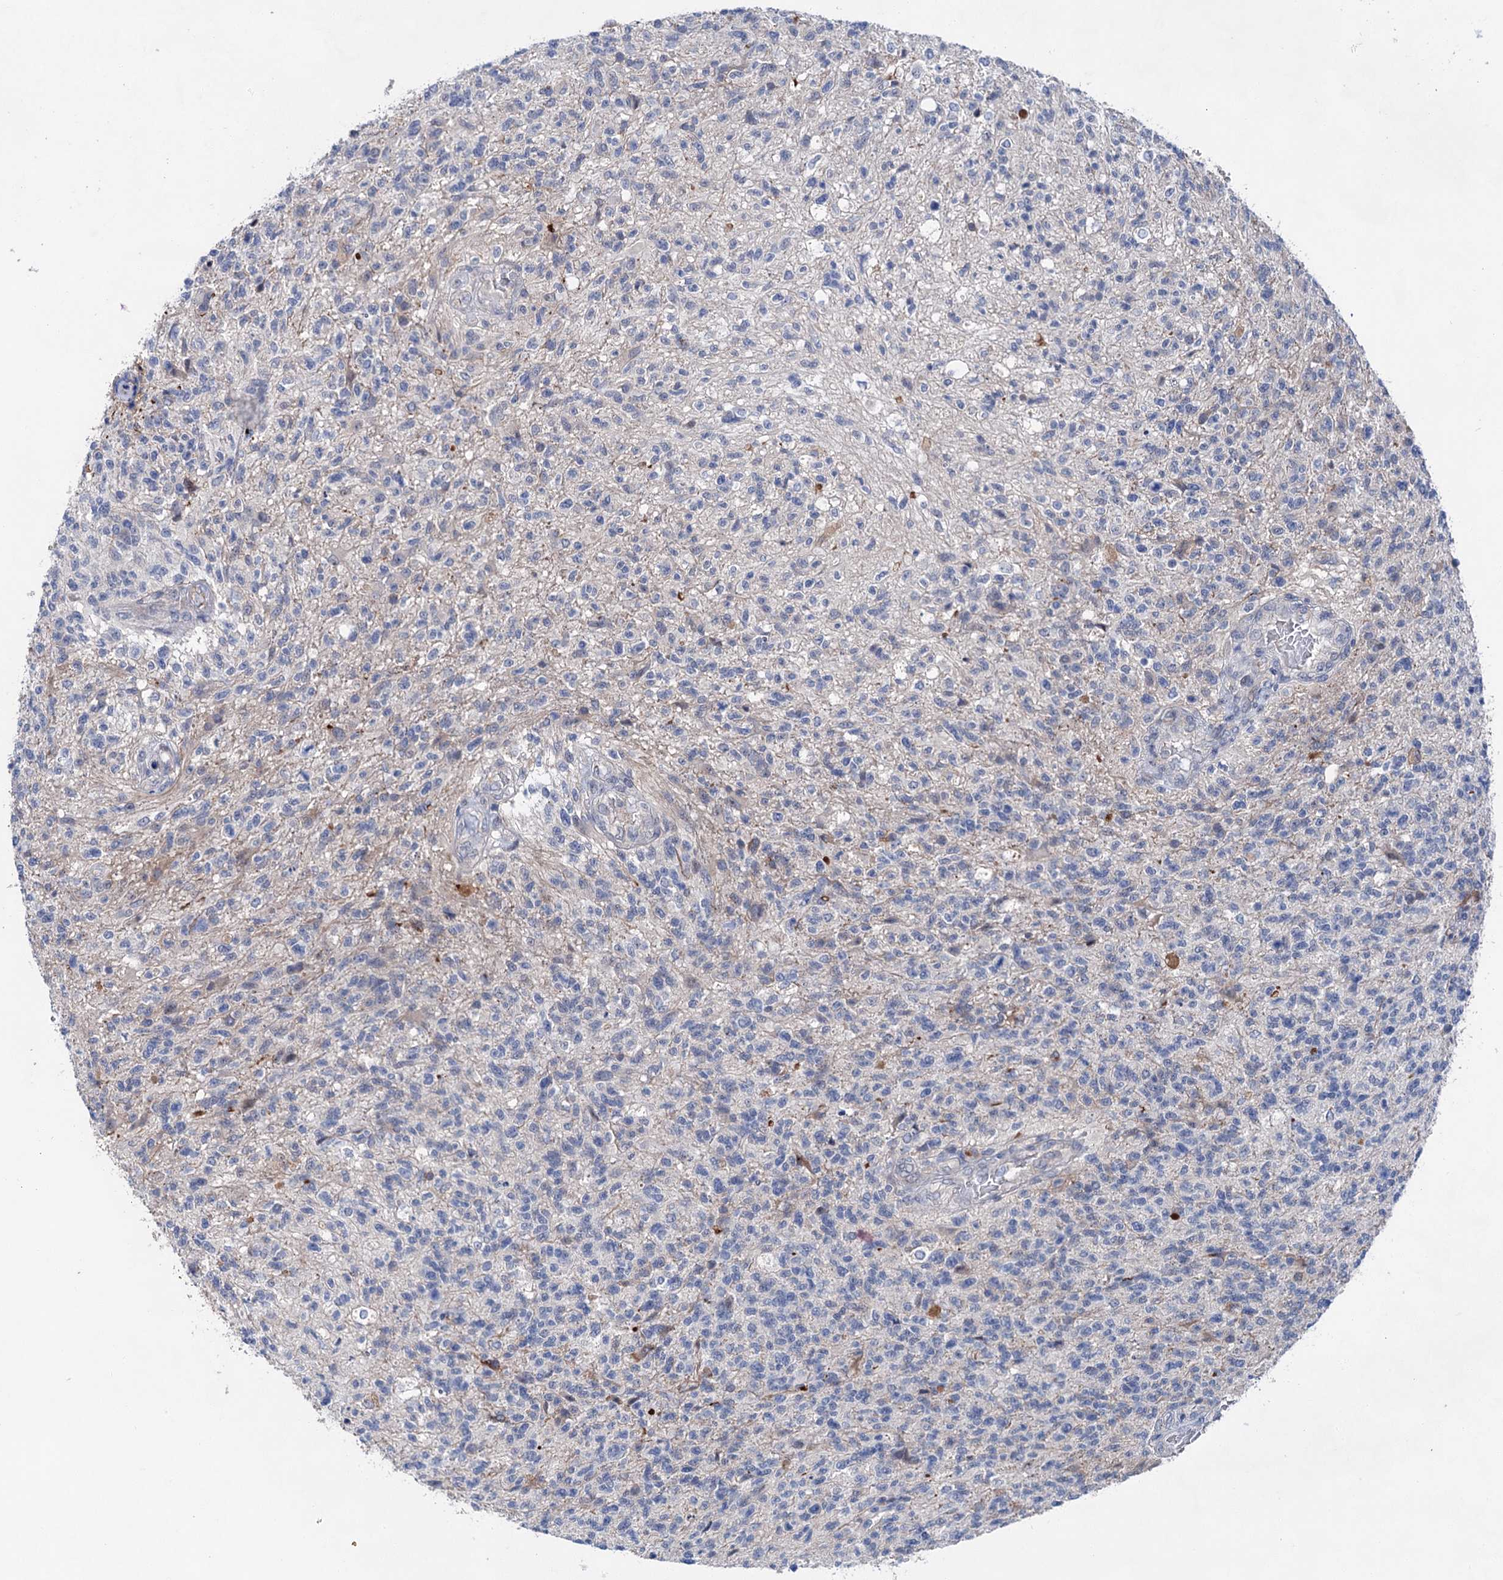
{"staining": {"intensity": "negative", "quantity": "none", "location": "none"}, "tissue": "glioma", "cell_type": "Tumor cells", "image_type": "cancer", "snomed": [{"axis": "morphology", "description": "Glioma, malignant, High grade"}, {"axis": "topography", "description": "Brain"}], "caption": "Immunohistochemistry photomicrograph of neoplastic tissue: high-grade glioma (malignant) stained with DAB (3,3'-diaminobenzidine) shows no significant protein expression in tumor cells.", "gene": "MORN3", "patient": {"sex": "male", "age": 56}}